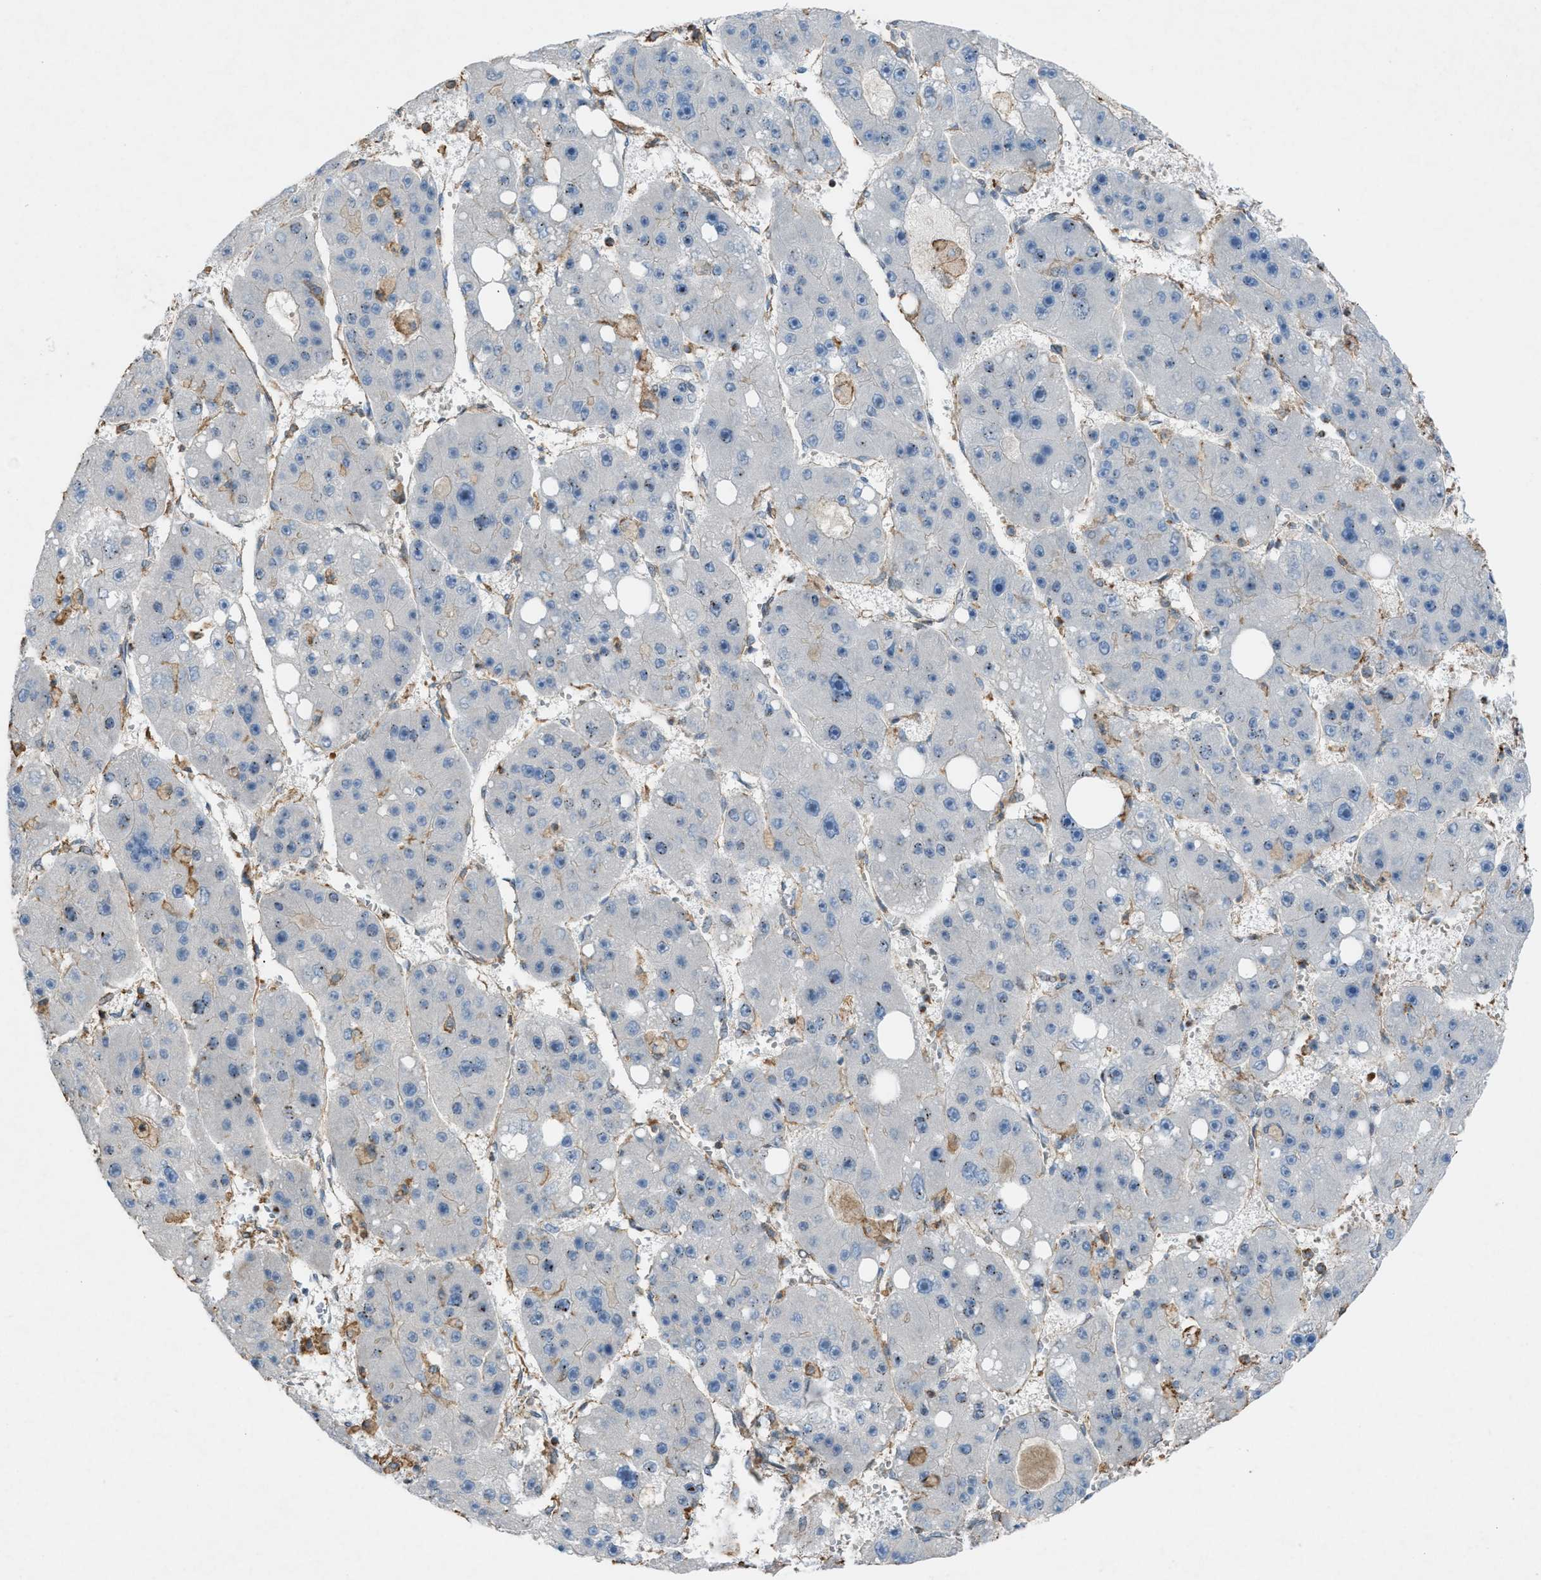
{"staining": {"intensity": "negative", "quantity": "none", "location": "none"}, "tissue": "liver cancer", "cell_type": "Tumor cells", "image_type": "cancer", "snomed": [{"axis": "morphology", "description": "Carcinoma, Hepatocellular, NOS"}, {"axis": "topography", "description": "Liver"}], "caption": "Immunohistochemistry histopathology image of human liver hepatocellular carcinoma stained for a protein (brown), which displays no staining in tumor cells.", "gene": "NCK2", "patient": {"sex": "female", "age": 61}}